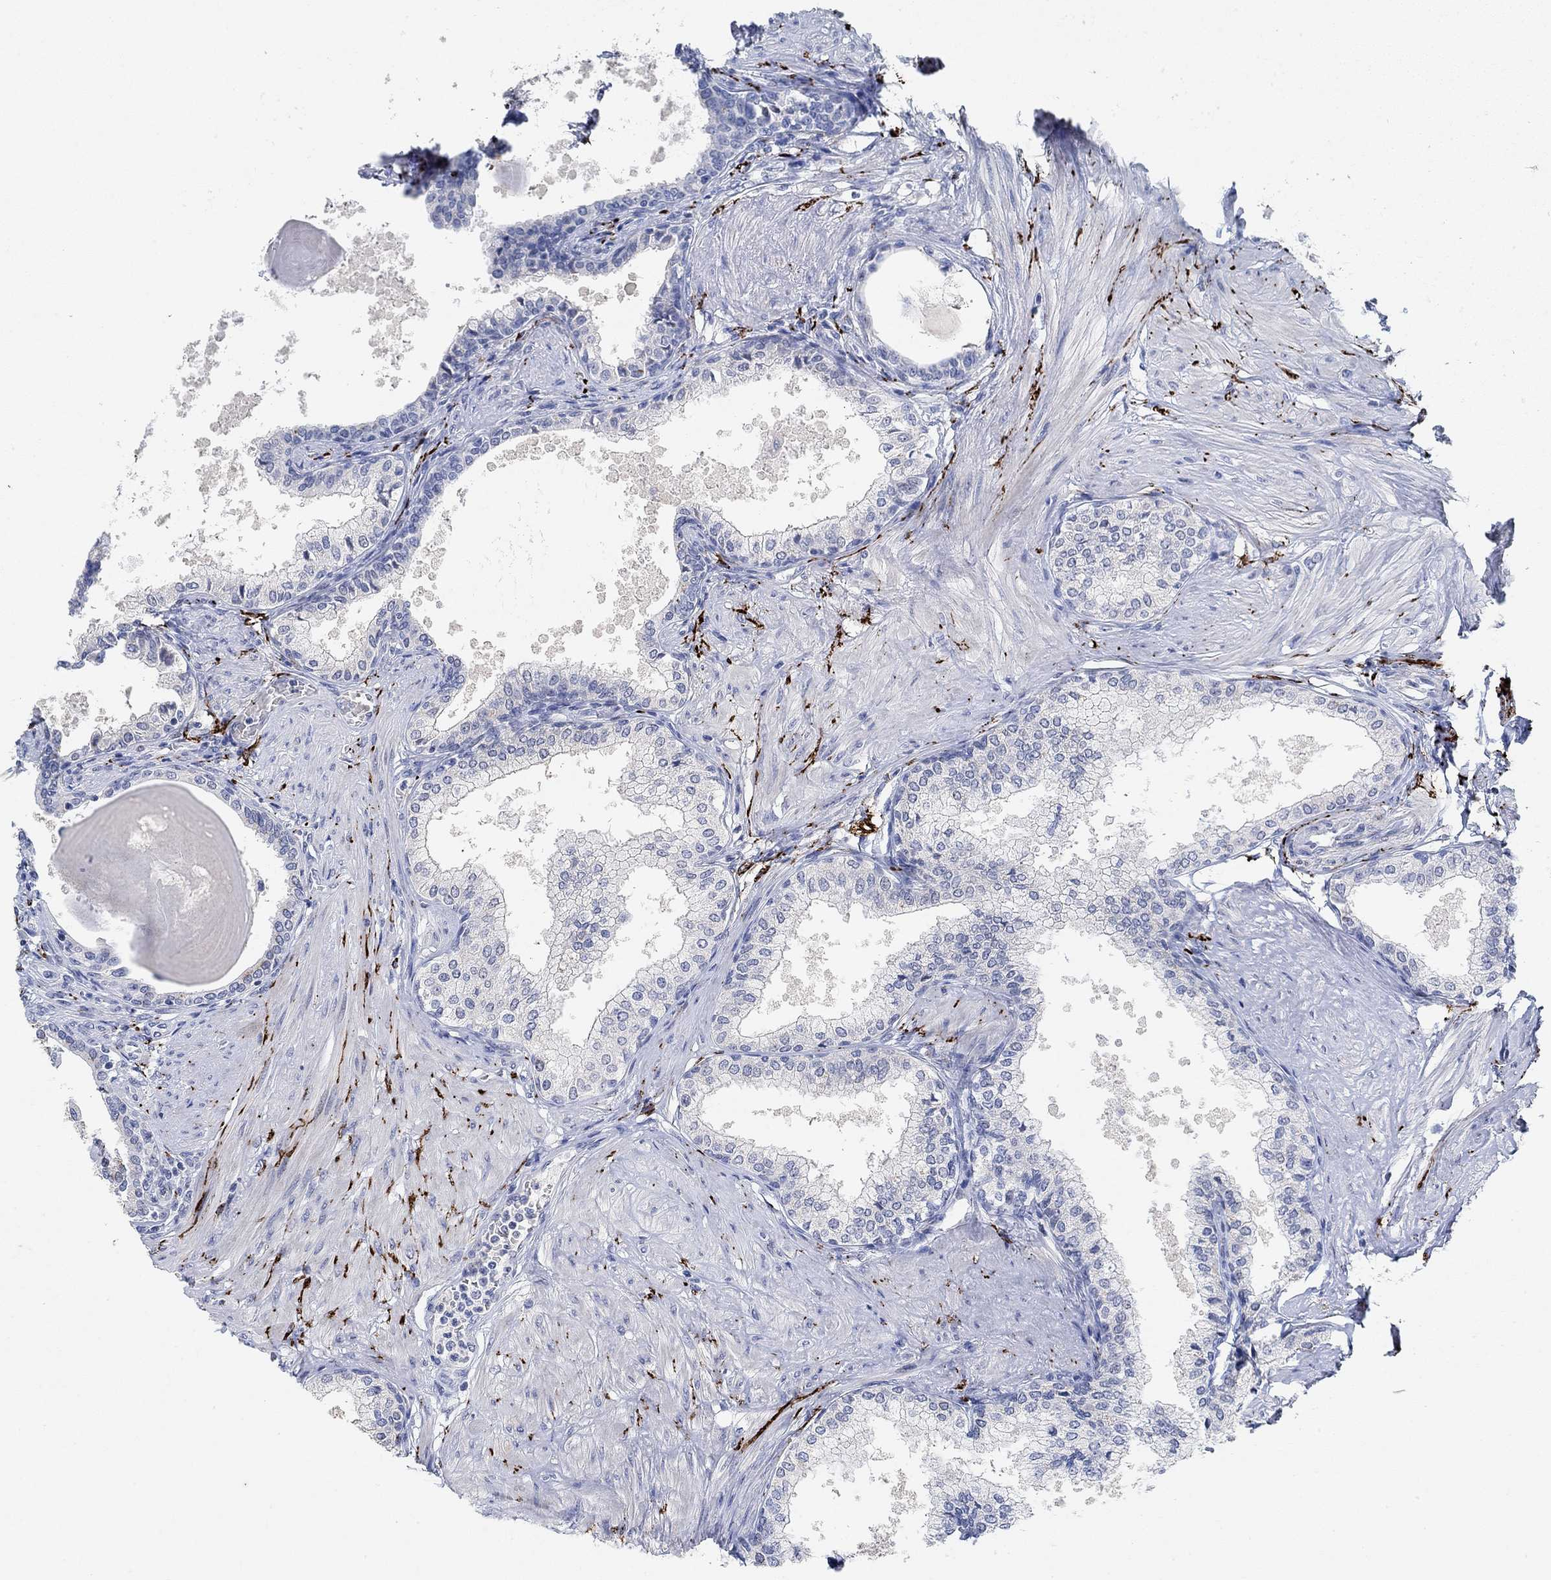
{"staining": {"intensity": "negative", "quantity": "none", "location": "none"}, "tissue": "prostate", "cell_type": "Glandular cells", "image_type": "normal", "snomed": [{"axis": "morphology", "description": "Normal tissue, NOS"}, {"axis": "topography", "description": "Prostate"}], "caption": "This is a photomicrograph of IHC staining of normal prostate, which shows no expression in glandular cells.", "gene": "VAT1L", "patient": {"sex": "male", "age": 63}}